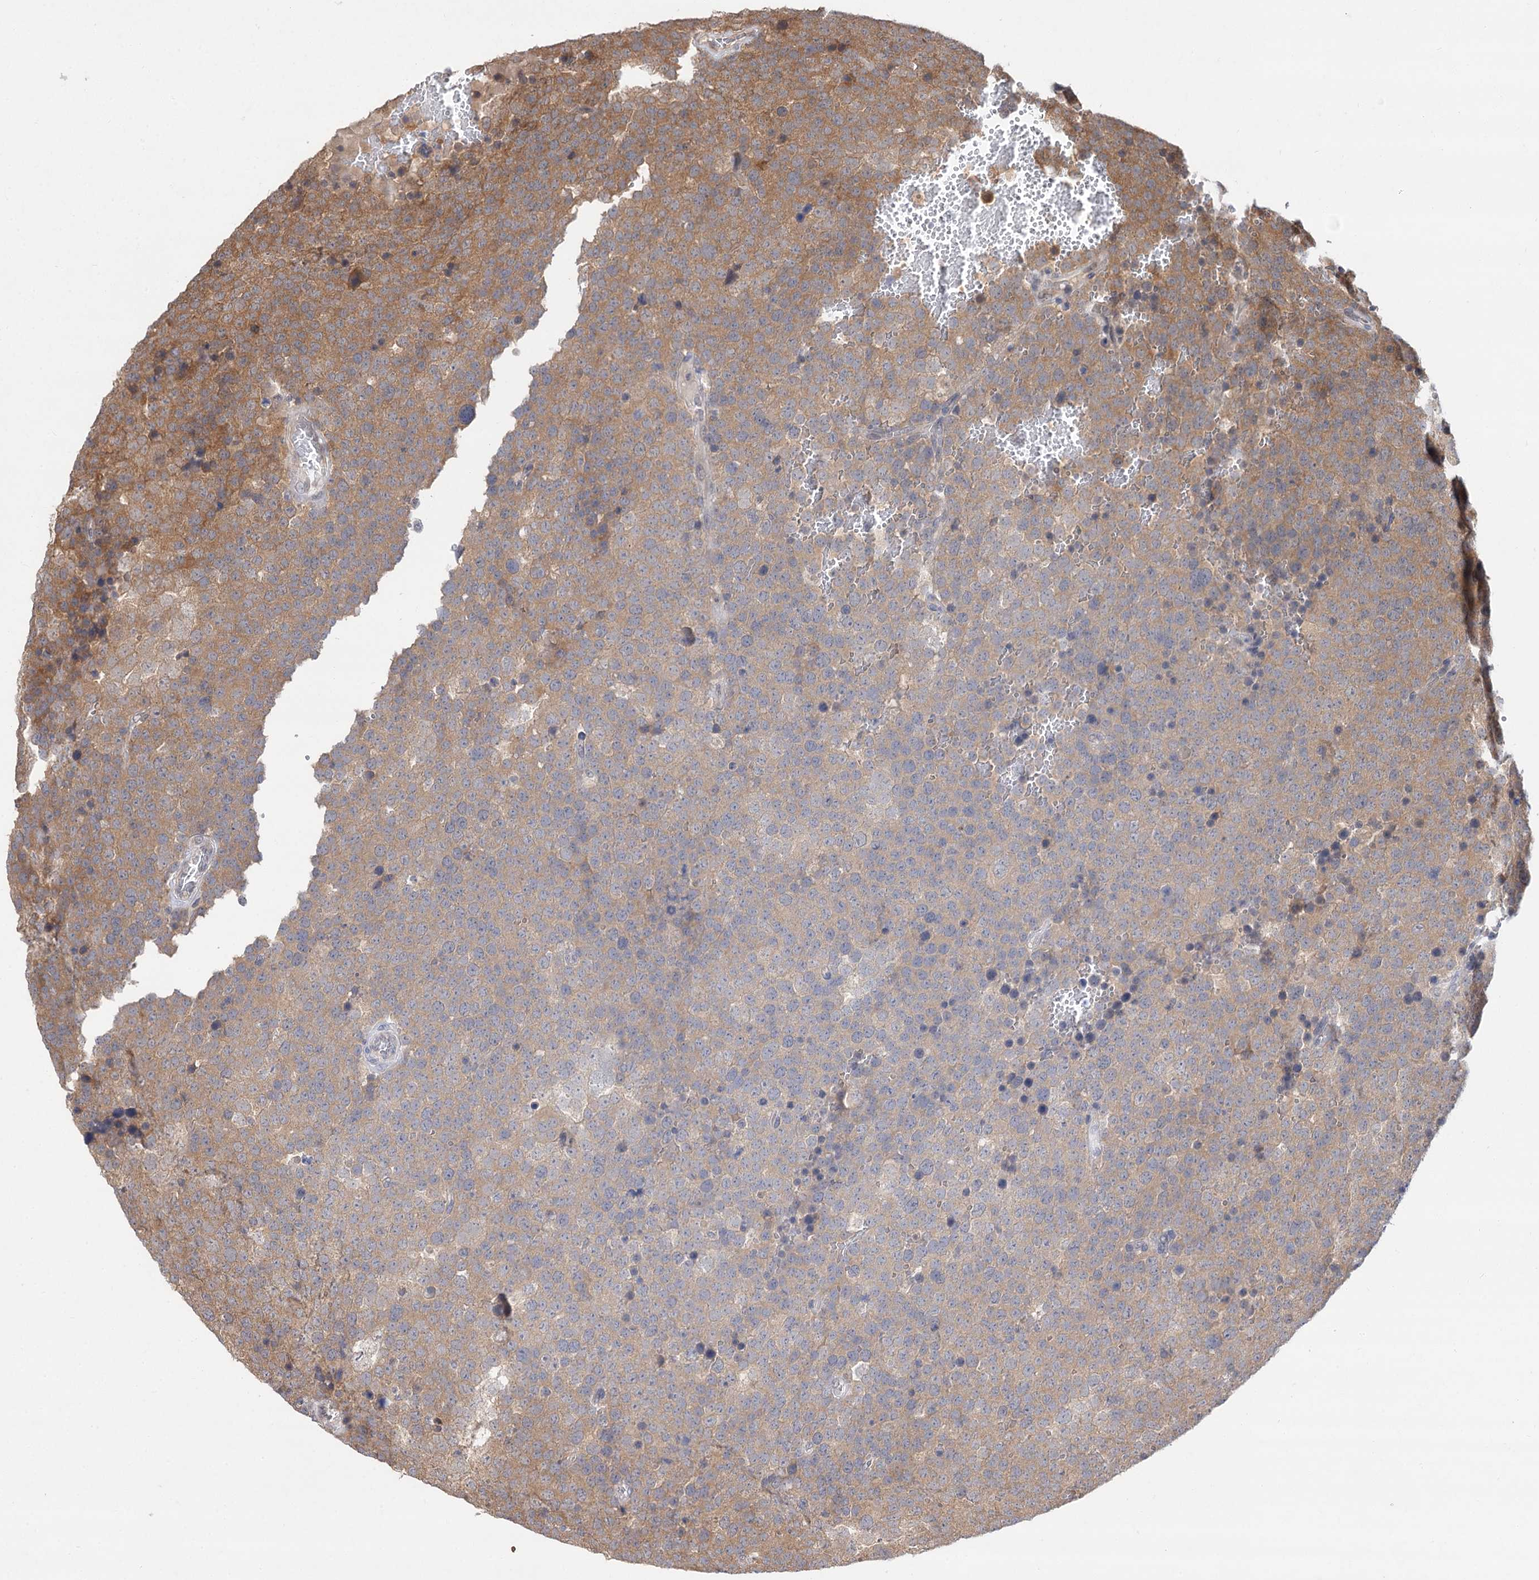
{"staining": {"intensity": "moderate", "quantity": "25%-75%", "location": "cytoplasmic/membranous"}, "tissue": "testis cancer", "cell_type": "Tumor cells", "image_type": "cancer", "snomed": [{"axis": "morphology", "description": "Seminoma, NOS"}, {"axis": "topography", "description": "Testis"}], "caption": "IHC image of testis seminoma stained for a protein (brown), which displays medium levels of moderate cytoplasmic/membranous positivity in approximately 25%-75% of tumor cells.", "gene": "FBXW8", "patient": {"sex": "male", "age": 71}}